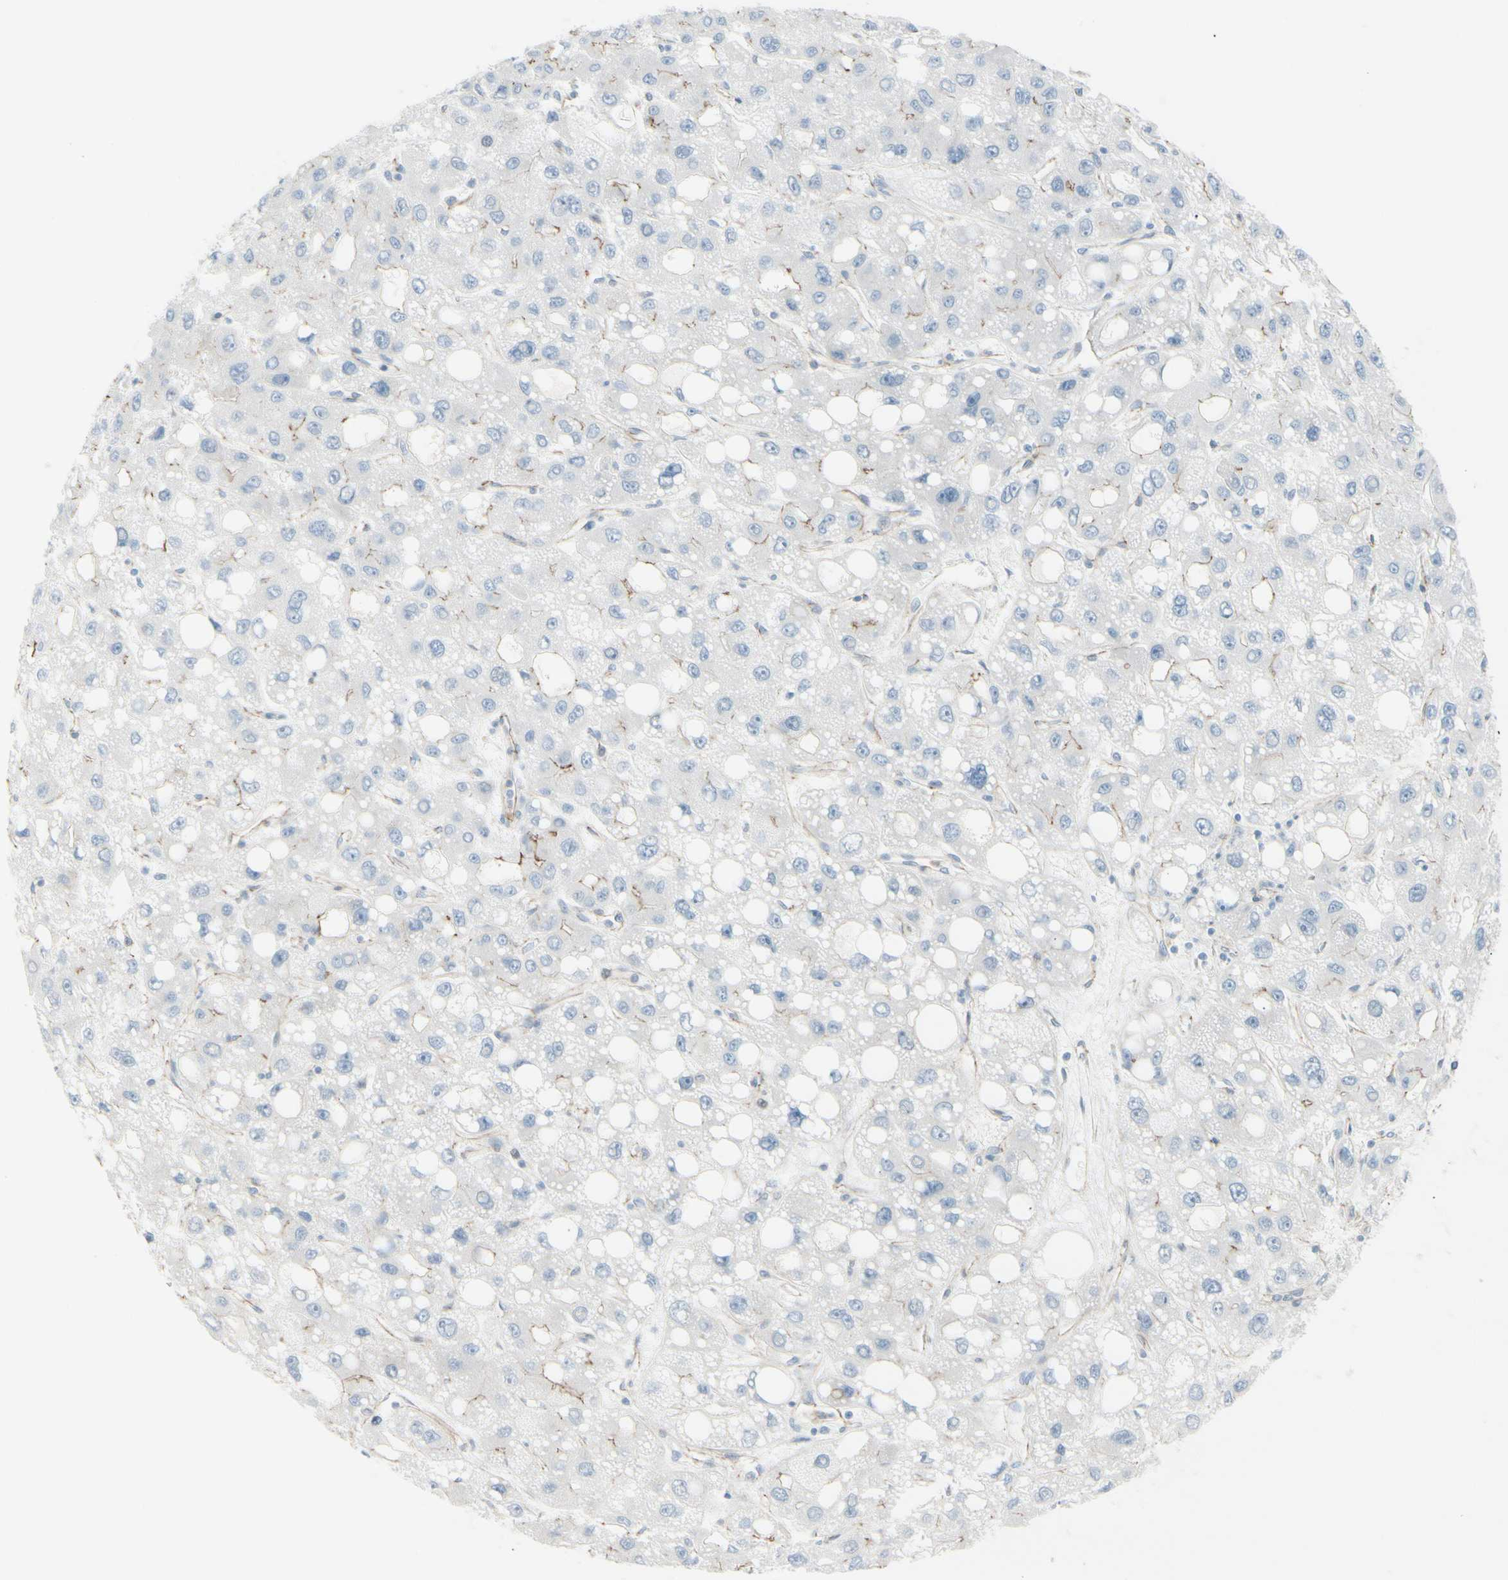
{"staining": {"intensity": "weak", "quantity": "<25%", "location": "cytoplasmic/membranous"}, "tissue": "liver cancer", "cell_type": "Tumor cells", "image_type": "cancer", "snomed": [{"axis": "morphology", "description": "Carcinoma, Hepatocellular, NOS"}, {"axis": "topography", "description": "Liver"}], "caption": "A high-resolution photomicrograph shows immunohistochemistry staining of hepatocellular carcinoma (liver), which reveals no significant positivity in tumor cells. (Stains: DAB (3,3'-diaminobenzidine) immunohistochemistry with hematoxylin counter stain, Microscopy: brightfield microscopy at high magnification).", "gene": "TJP1", "patient": {"sex": "male", "age": 55}}